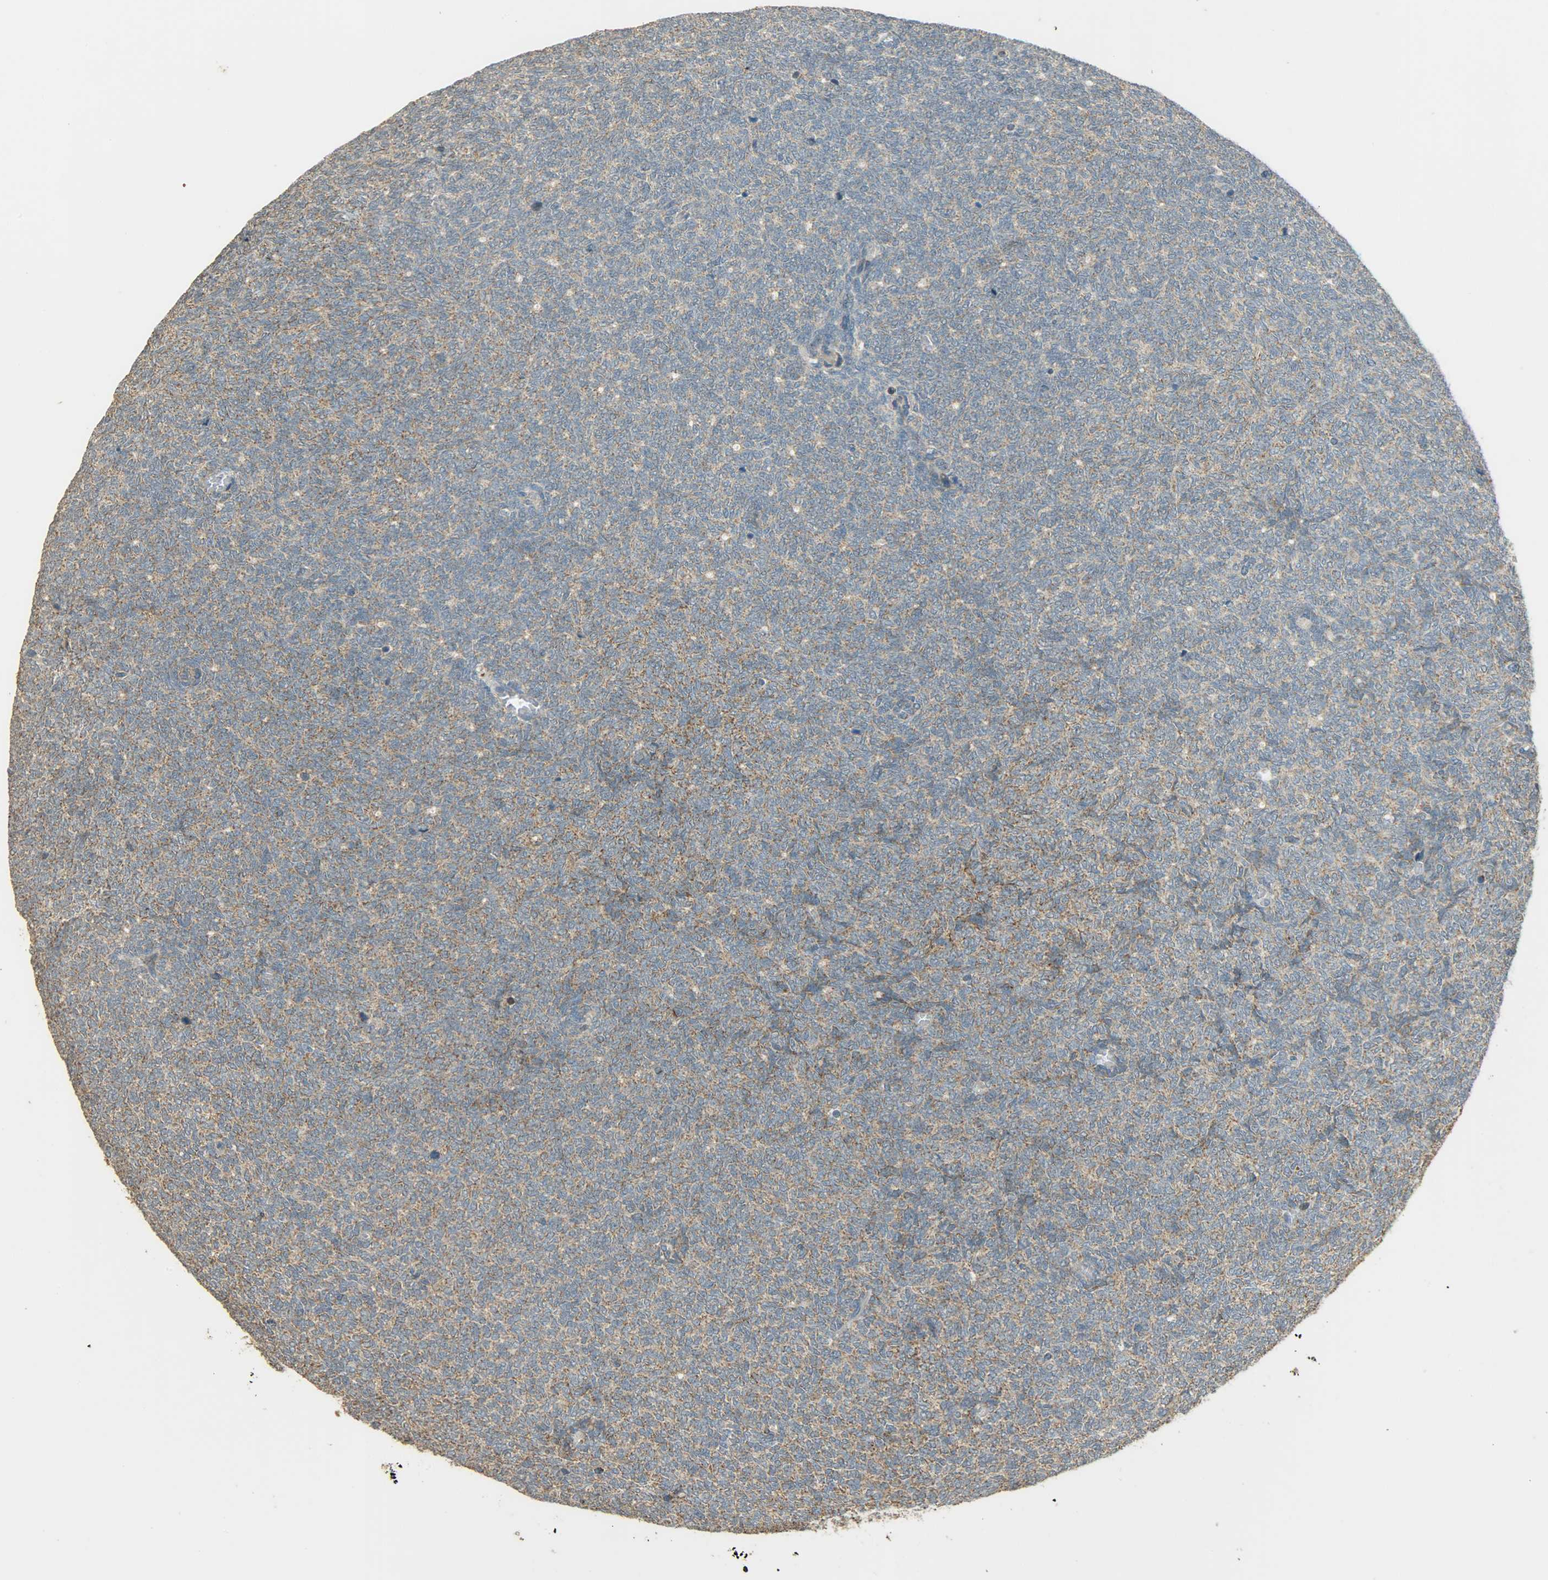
{"staining": {"intensity": "moderate", "quantity": ">75%", "location": "cytoplasmic/membranous"}, "tissue": "renal cancer", "cell_type": "Tumor cells", "image_type": "cancer", "snomed": [{"axis": "morphology", "description": "Neoplasm, malignant, NOS"}, {"axis": "topography", "description": "Kidney"}], "caption": "An image of human renal cancer stained for a protein shows moderate cytoplasmic/membranous brown staining in tumor cells.", "gene": "HDHD5", "patient": {"sex": "male", "age": 28}}